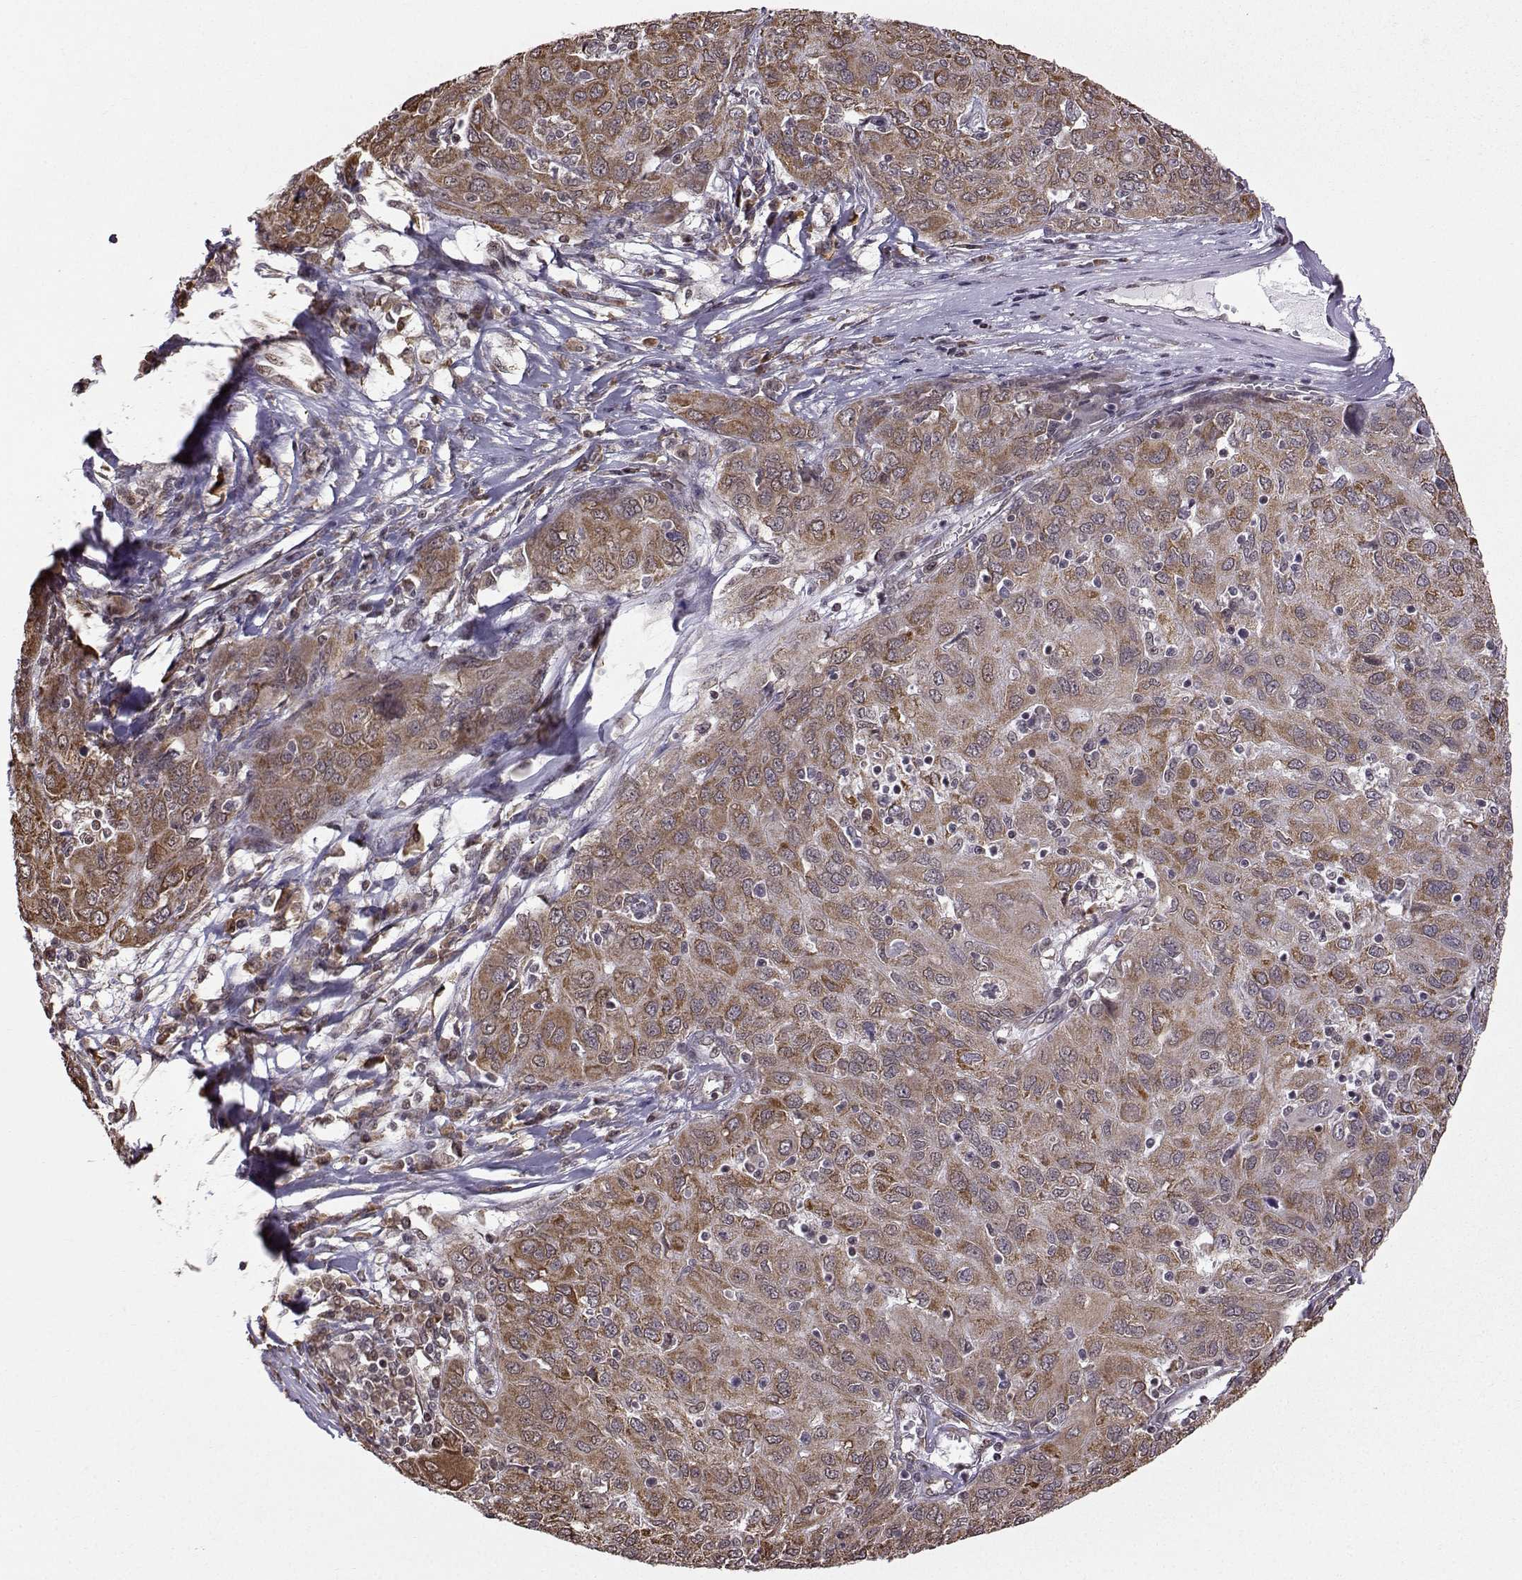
{"staining": {"intensity": "moderate", "quantity": "25%-75%", "location": "cytoplasmic/membranous"}, "tissue": "ovarian cancer", "cell_type": "Tumor cells", "image_type": "cancer", "snomed": [{"axis": "morphology", "description": "Carcinoma, endometroid"}, {"axis": "topography", "description": "Ovary"}], "caption": "This image shows immunohistochemistry staining of ovarian endometroid carcinoma, with medium moderate cytoplasmic/membranous positivity in approximately 25%-75% of tumor cells.", "gene": "EZH1", "patient": {"sex": "female", "age": 50}}